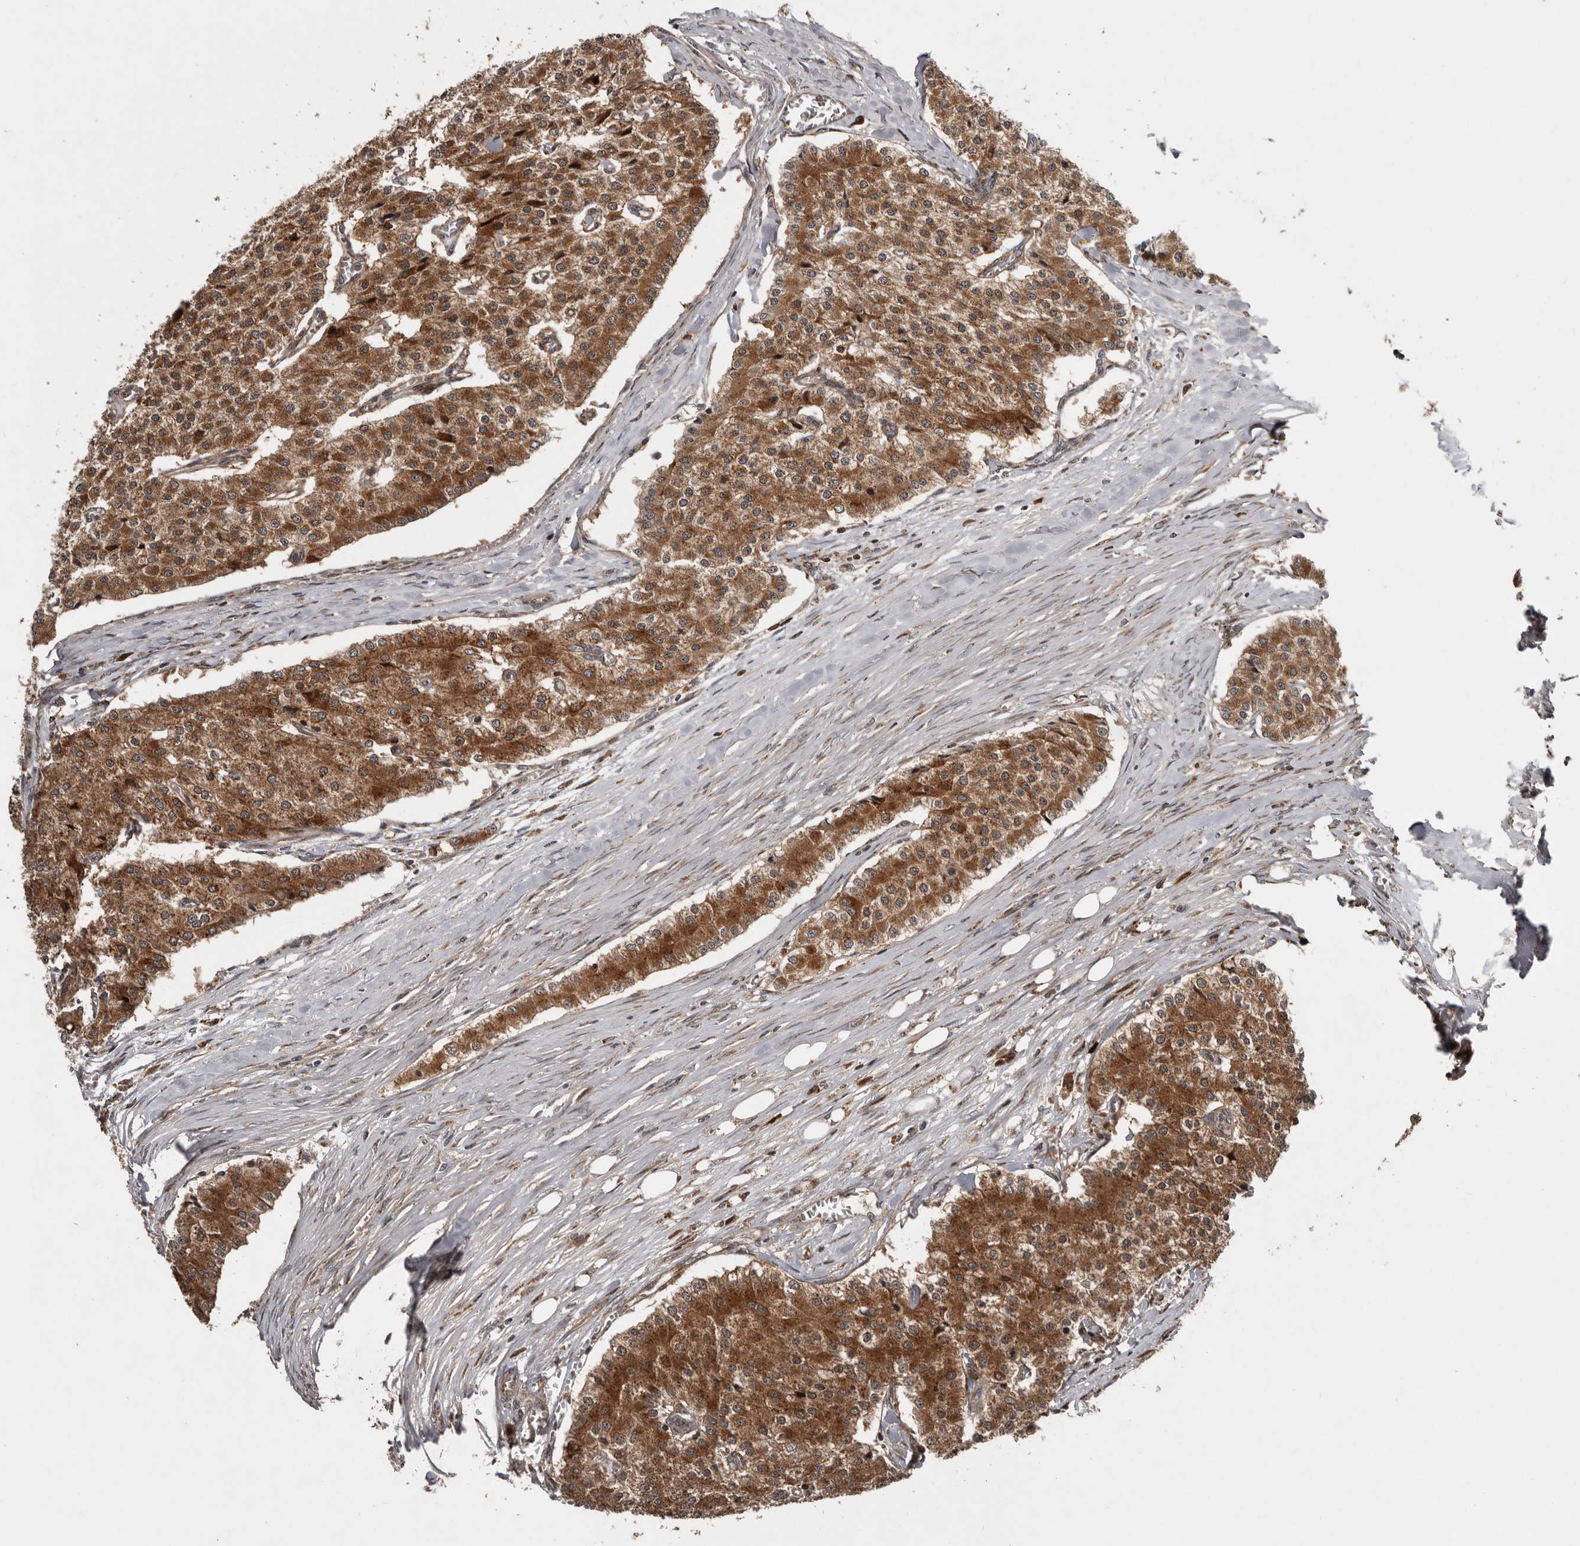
{"staining": {"intensity": "strong", "quantity": ">75%", "location": "cytoplasmic/membranous"}, "tissue": "carcinoid", "cell_type": "Tumor cells", "image_type": "cancer", "snomed": [{"axis": "morphology", "description": "Carcinoid, malignant, NOS"}, {"axis": "topography", "description": "Colon"}], "caption": "Carcinoid stained with a brown dye demonstrates strong cytoplasmic/membranous positive staining in about >75% of tumor cells.", "gene": "CCDC190", "patient": {"sex": "female", "age": 52}}